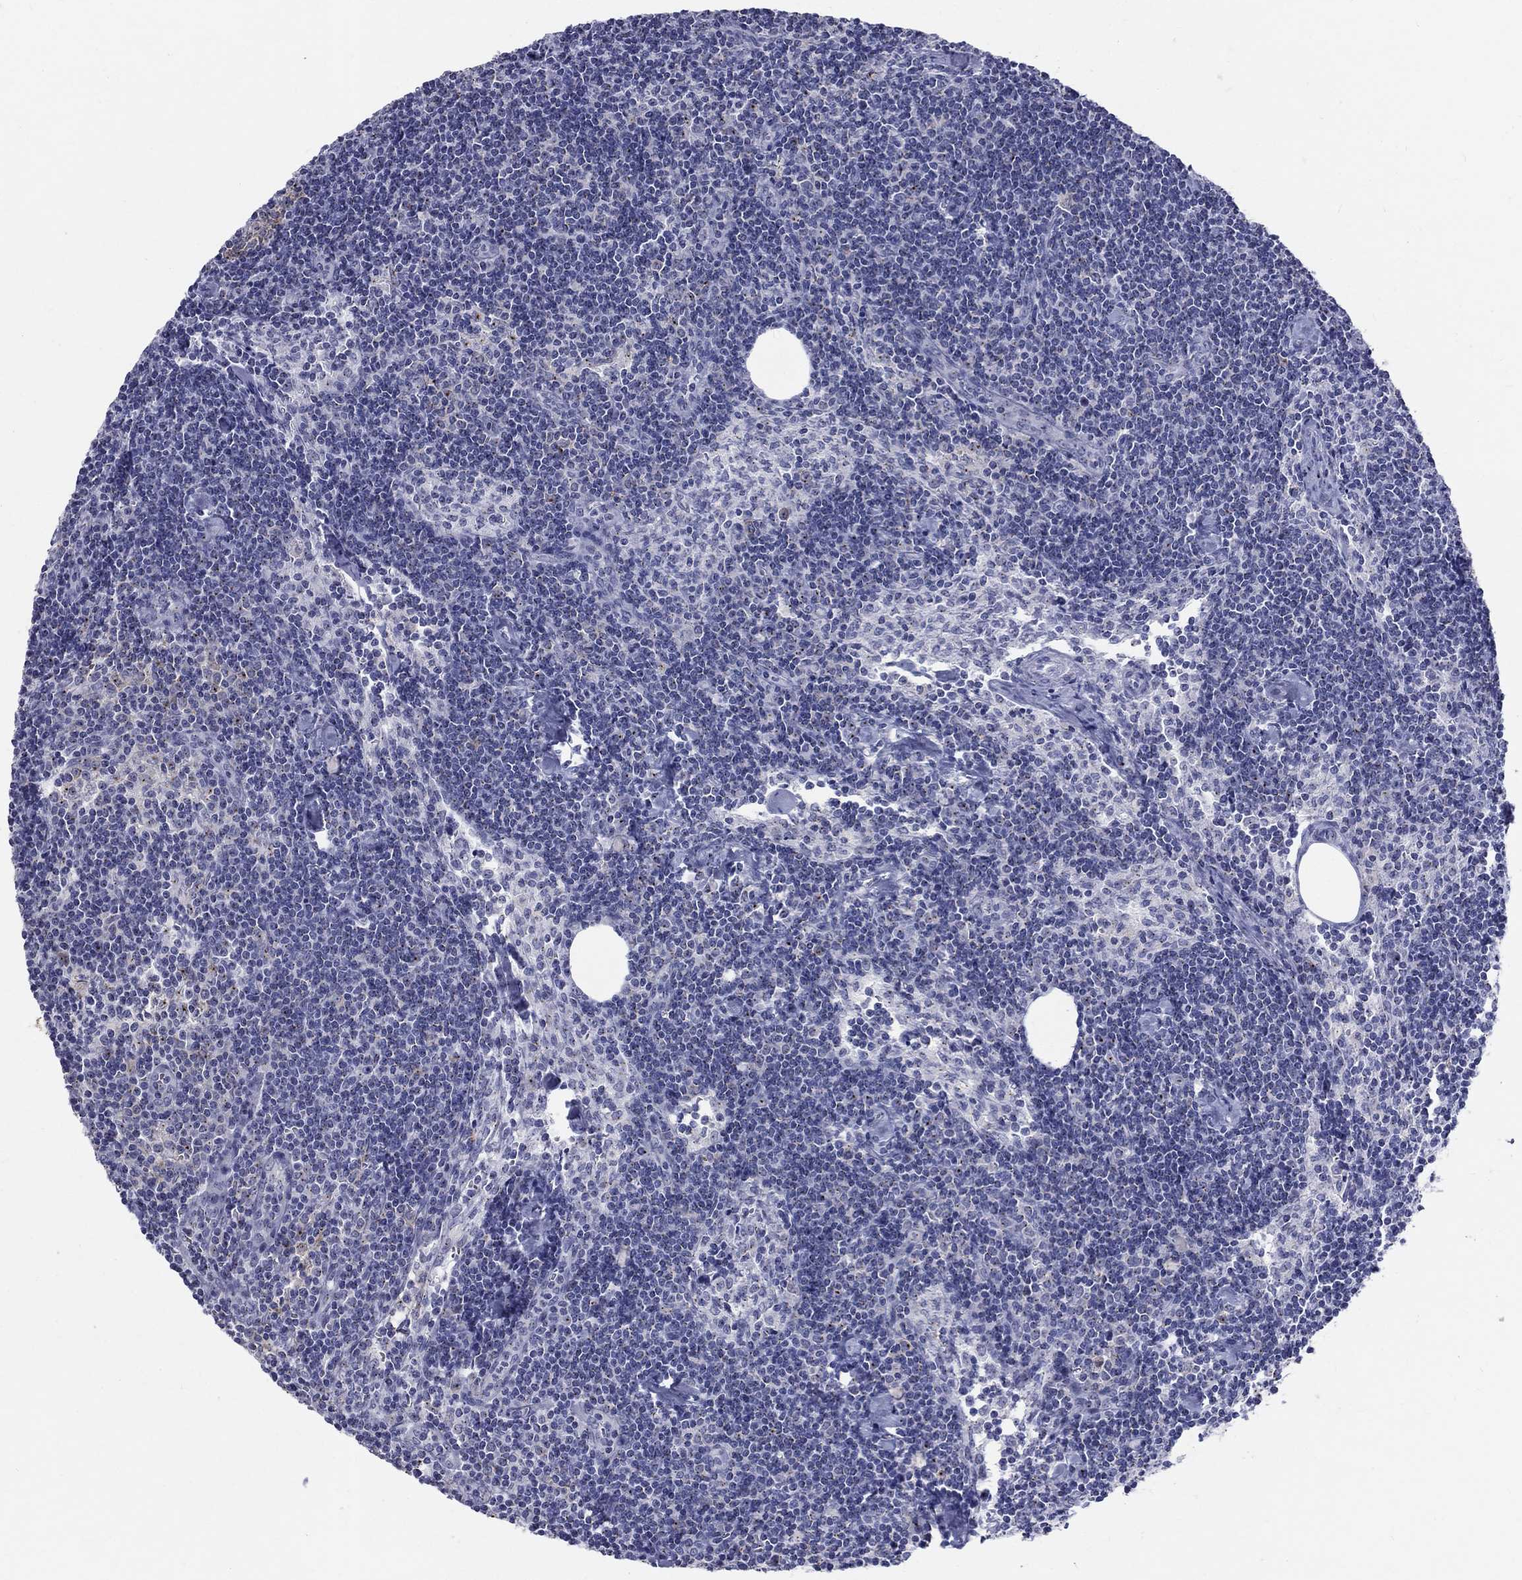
{"staining": {"intensity": "moderate", "quantity": "<25%", "location": "cytoplasmic/membranous"}, "tissue": "lymph node", "cell_type": "Germinal center cells", "image_type": "normal", "snomed": [{"axis": "morphology", "description": "Normal tissue, NOS"}, {"axis": "topography", "description": "Lymph node"}], "caption": "An IHC image of normal tissue is shown. Protein staining in brown labels moderate cytoplasmic/membranous positivity in lymph node within germinal center cells. (Stains: DAB (3,3'-diaminobenzidine) in brown, nuclei in blue, Microscopy: brightfield microscopy at high magnification).", "gene": "CEP43", "patient": {"sex": "female", "age": 51}}